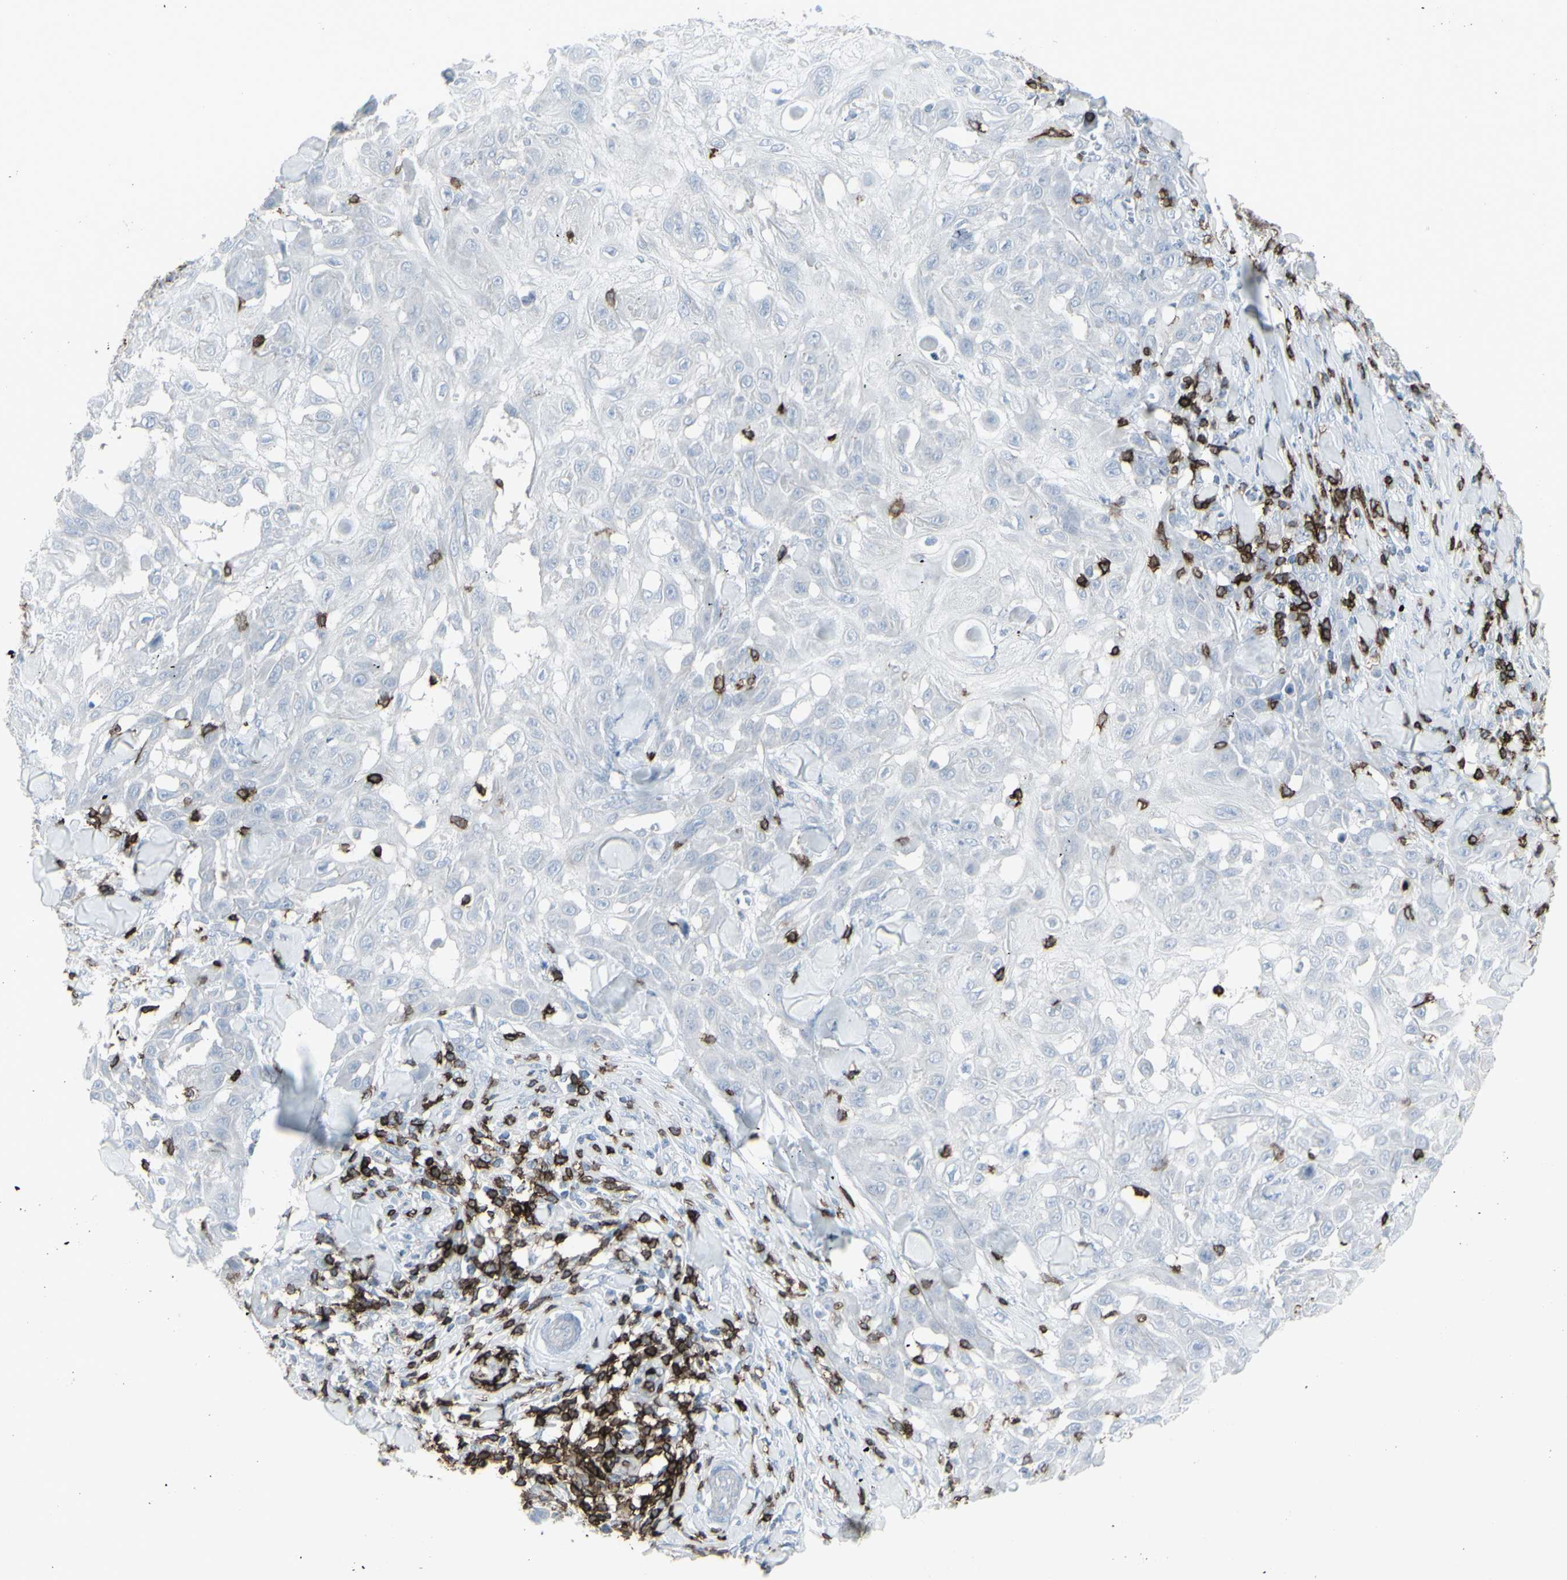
{"staining": {"intensity": "negative", "quantity": "none", "location": "none"}, "tissue": "skin cancer", "cell_type": "Tumor cells", "image_type": "cancer", "snomed": [{"axis": "morphology", "description": "Squamous cell carcinoma, NOS"}, {"axis": "topography", "description": "Skin"}], "caption": "A micrograph of human skin cancer is negative for staining in tumor cells.", "gene": "CD247", "patient": {"sex": "male", "age": 24}}